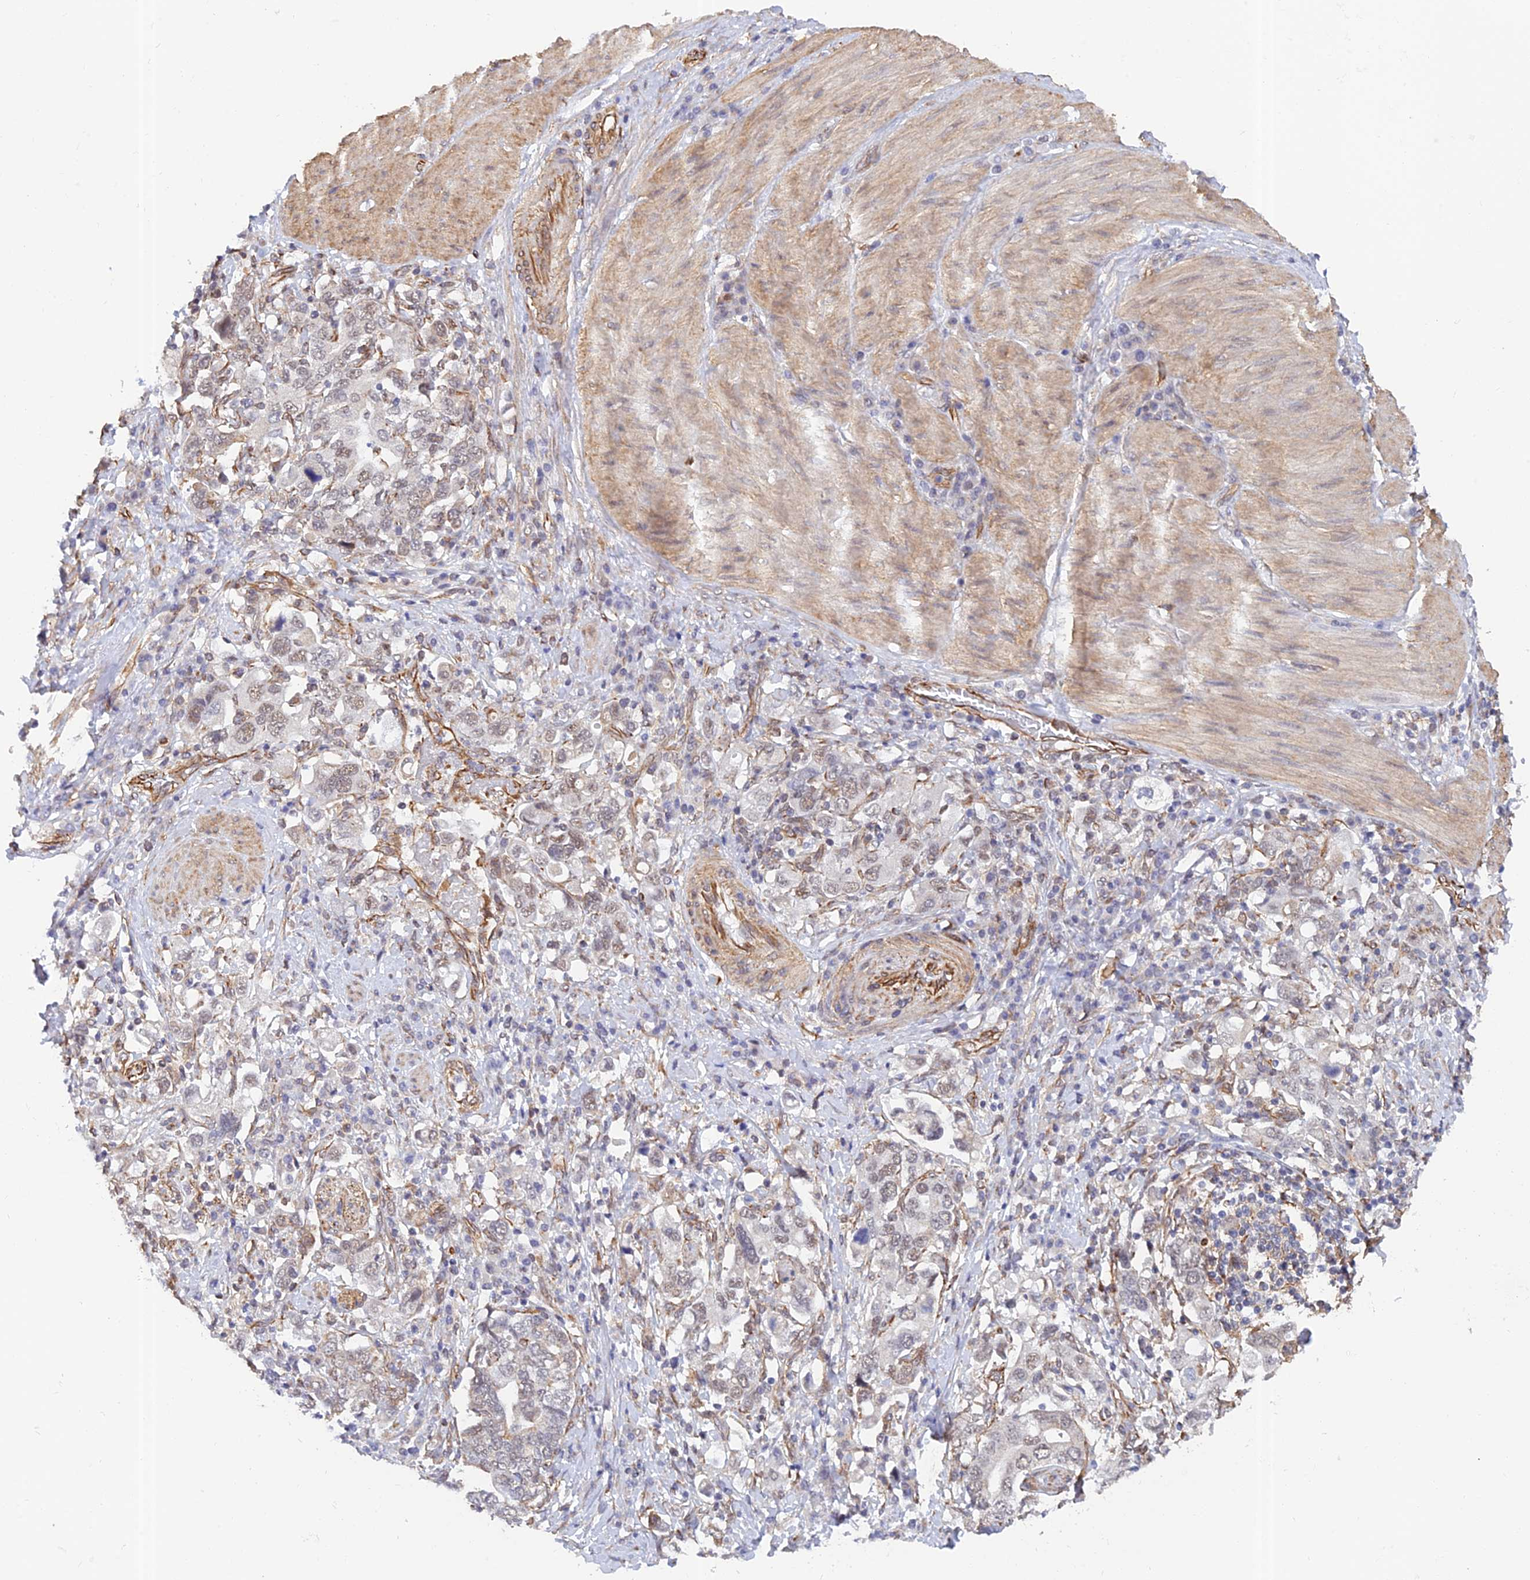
{"staining": {"intensity": "weak", "quantity": ">75%", "location": "nuclear"}, "tissue": "stomach cancer", "cell_type": "Tumor cells", "image_type": "cancer", "snomed": [{"axis": "morphology", "description": "Adenocarcinoma, NOS"}, {"axis": "topography", "description": "Stomach, upper"}, {"axis": "topography", "description": "Stomach"}], "caption": "Approximately >75% of tumor cells in human stomach cancer (adenocarcinoma) reveal weak nuclear protein expression as visualized by brown immunohistochemical staining.", "gene": "PAGR1", "patient": {"sex": "male", "age": 62}}